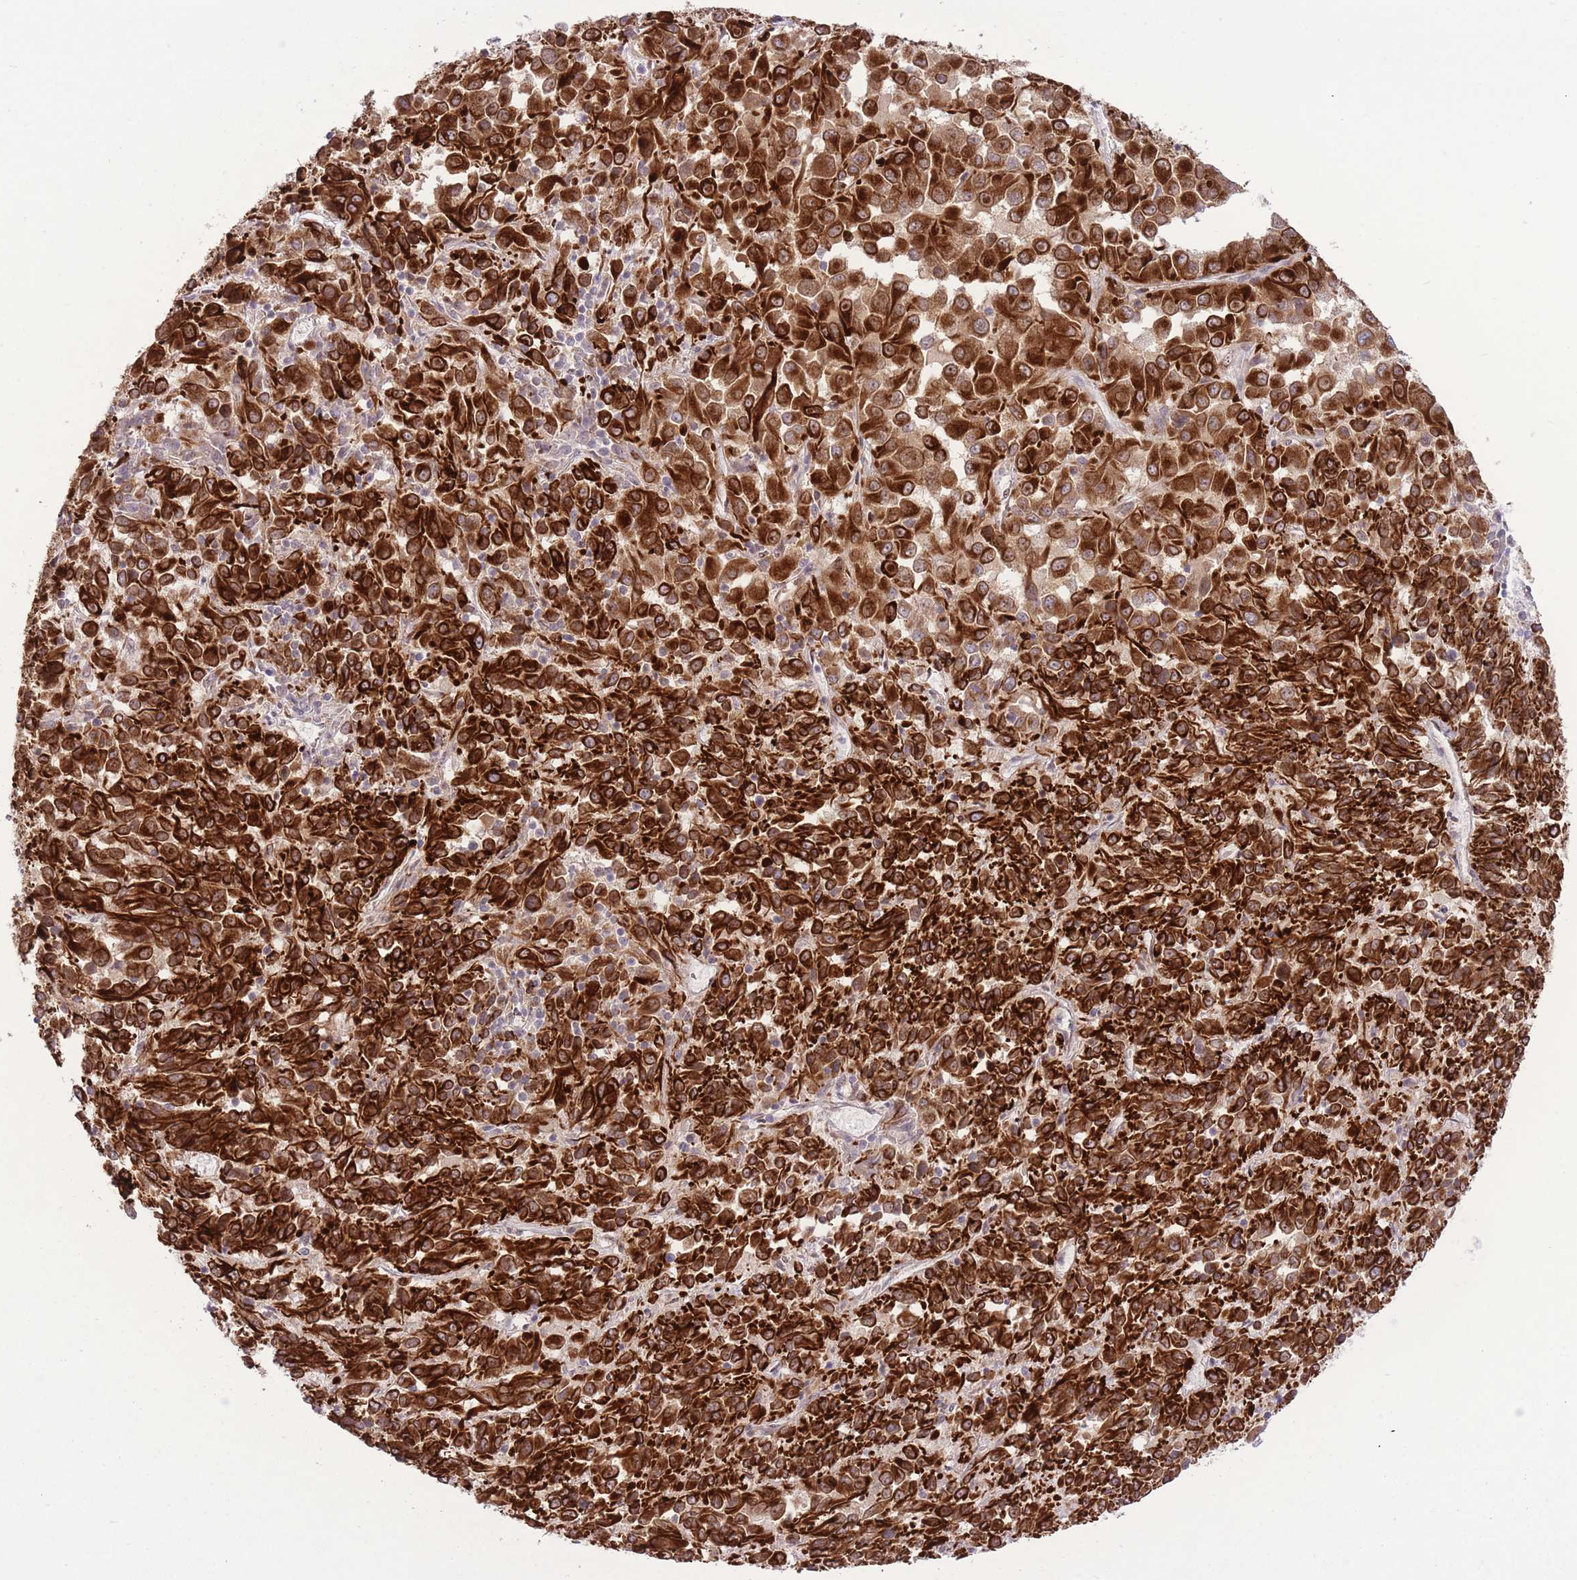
{"staining": {"intensity": "strong", "quantity": ">75%", "location": "cytoplasmic/membranous"}, "tissue": "melanoma", "cell_type": "Tumor cells", "image_type": "cancer", "snomed": [{"axis": "morphology", "description": "Malignant melanoma, Metastatic site"}, {"axis": "topography", "description": "Lung"}], "caption": "Immunohistochemistry (IHC) image of human melanoma stained for a protein (brown), which demonstrates high levels of strong cytoplasmic/membranous expression in about >75% of tumor cells.", "gene": "ZBED5", "patient": {"sex": "male", "age": 64}}